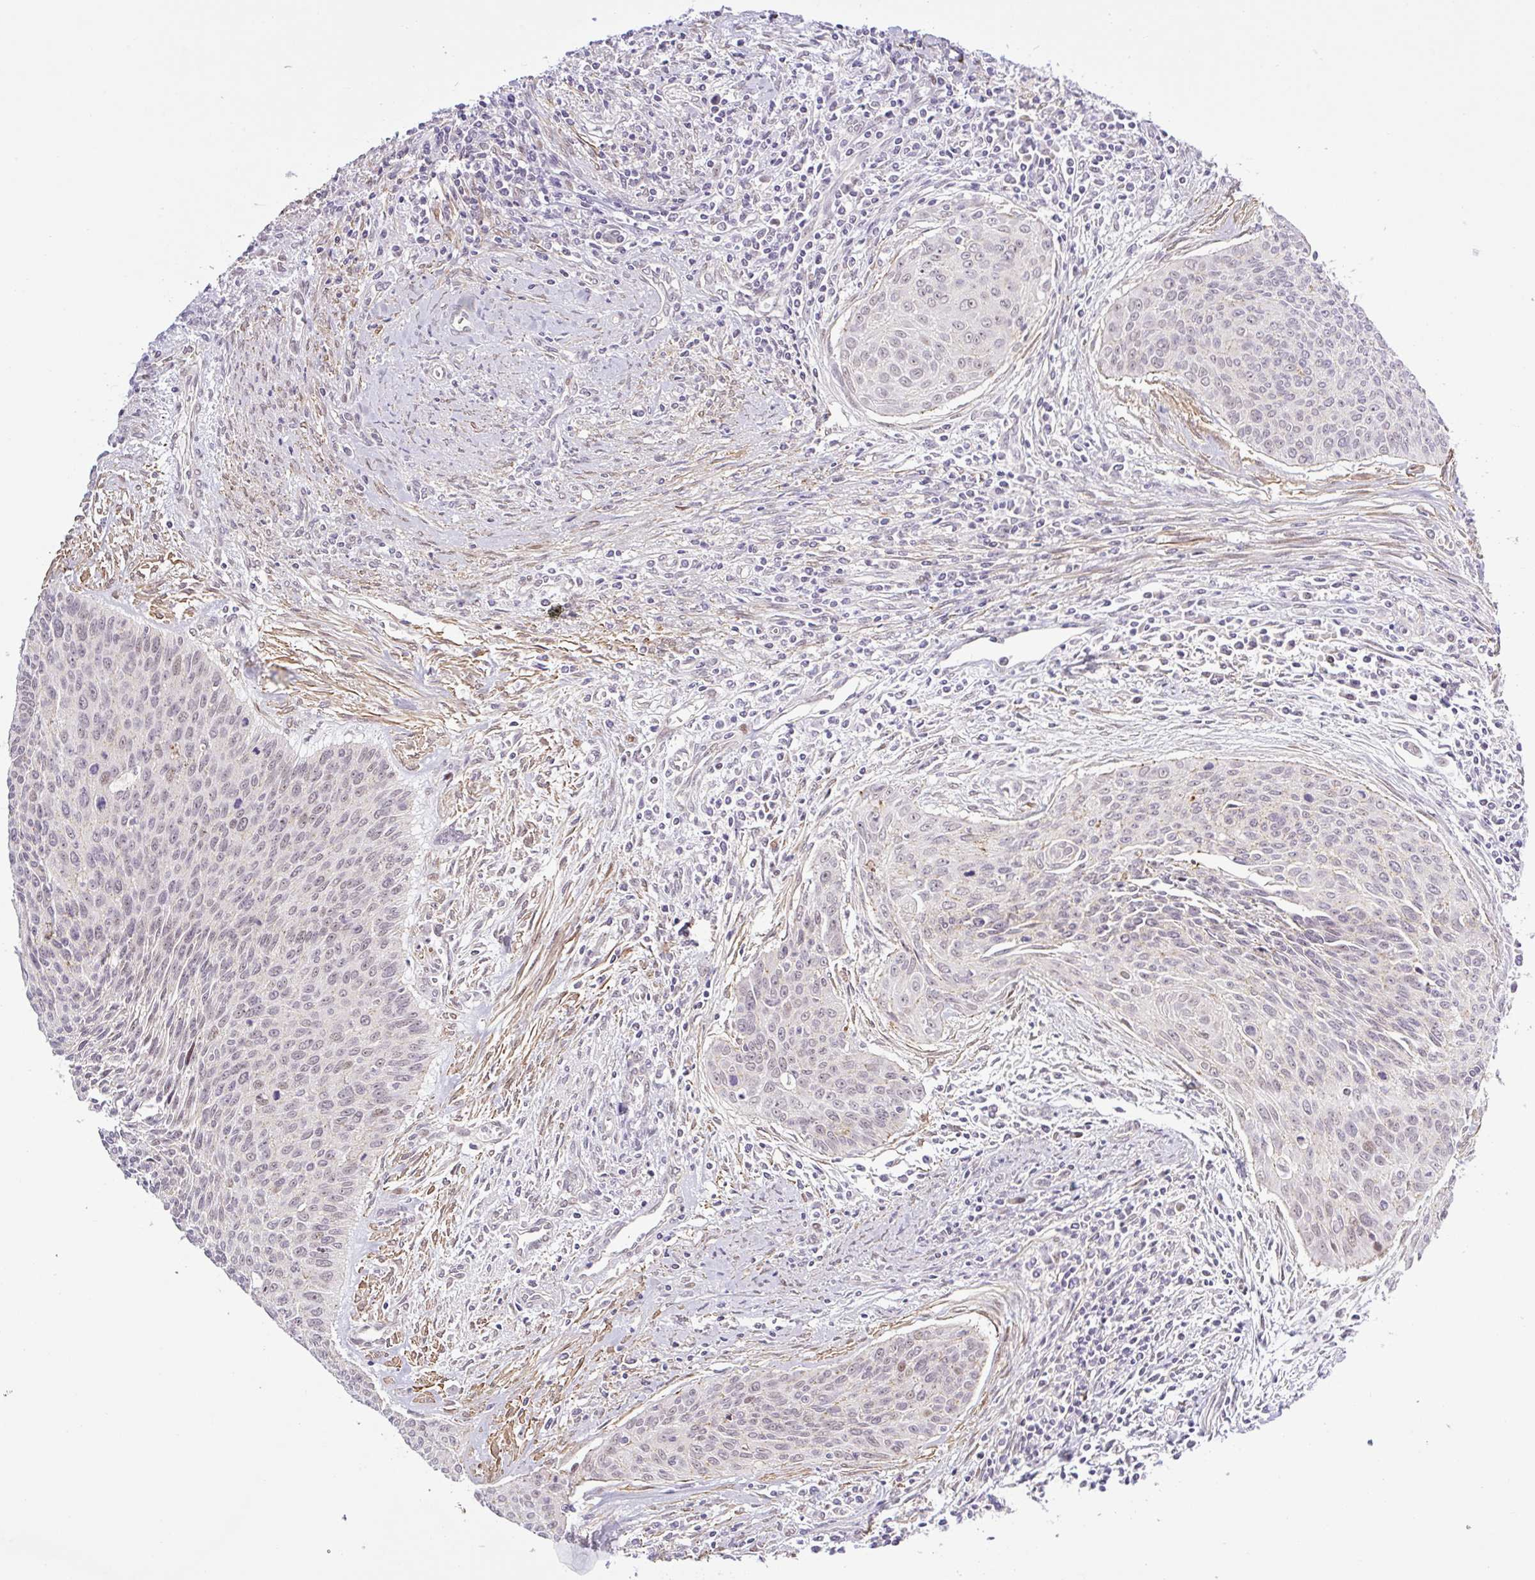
{"staining": {"intensity": "negative", "quantity": "none", "location": "none"}, "tissue": "cervical cancer", "cell_type": "Tumor cells", "image_type": "cancer", "snomed": [{"axis": "morphology", "description": "Squamous cell carcinoma, NOS"}, {"axis": "topography", "description": "Cervix"}], "caption": "Tumor cells show no significant protein positivity in cervical cancer (squamous cell carcinoma).", "gene": "ICE1", "patient": {"sex": "female", "age": 55}}